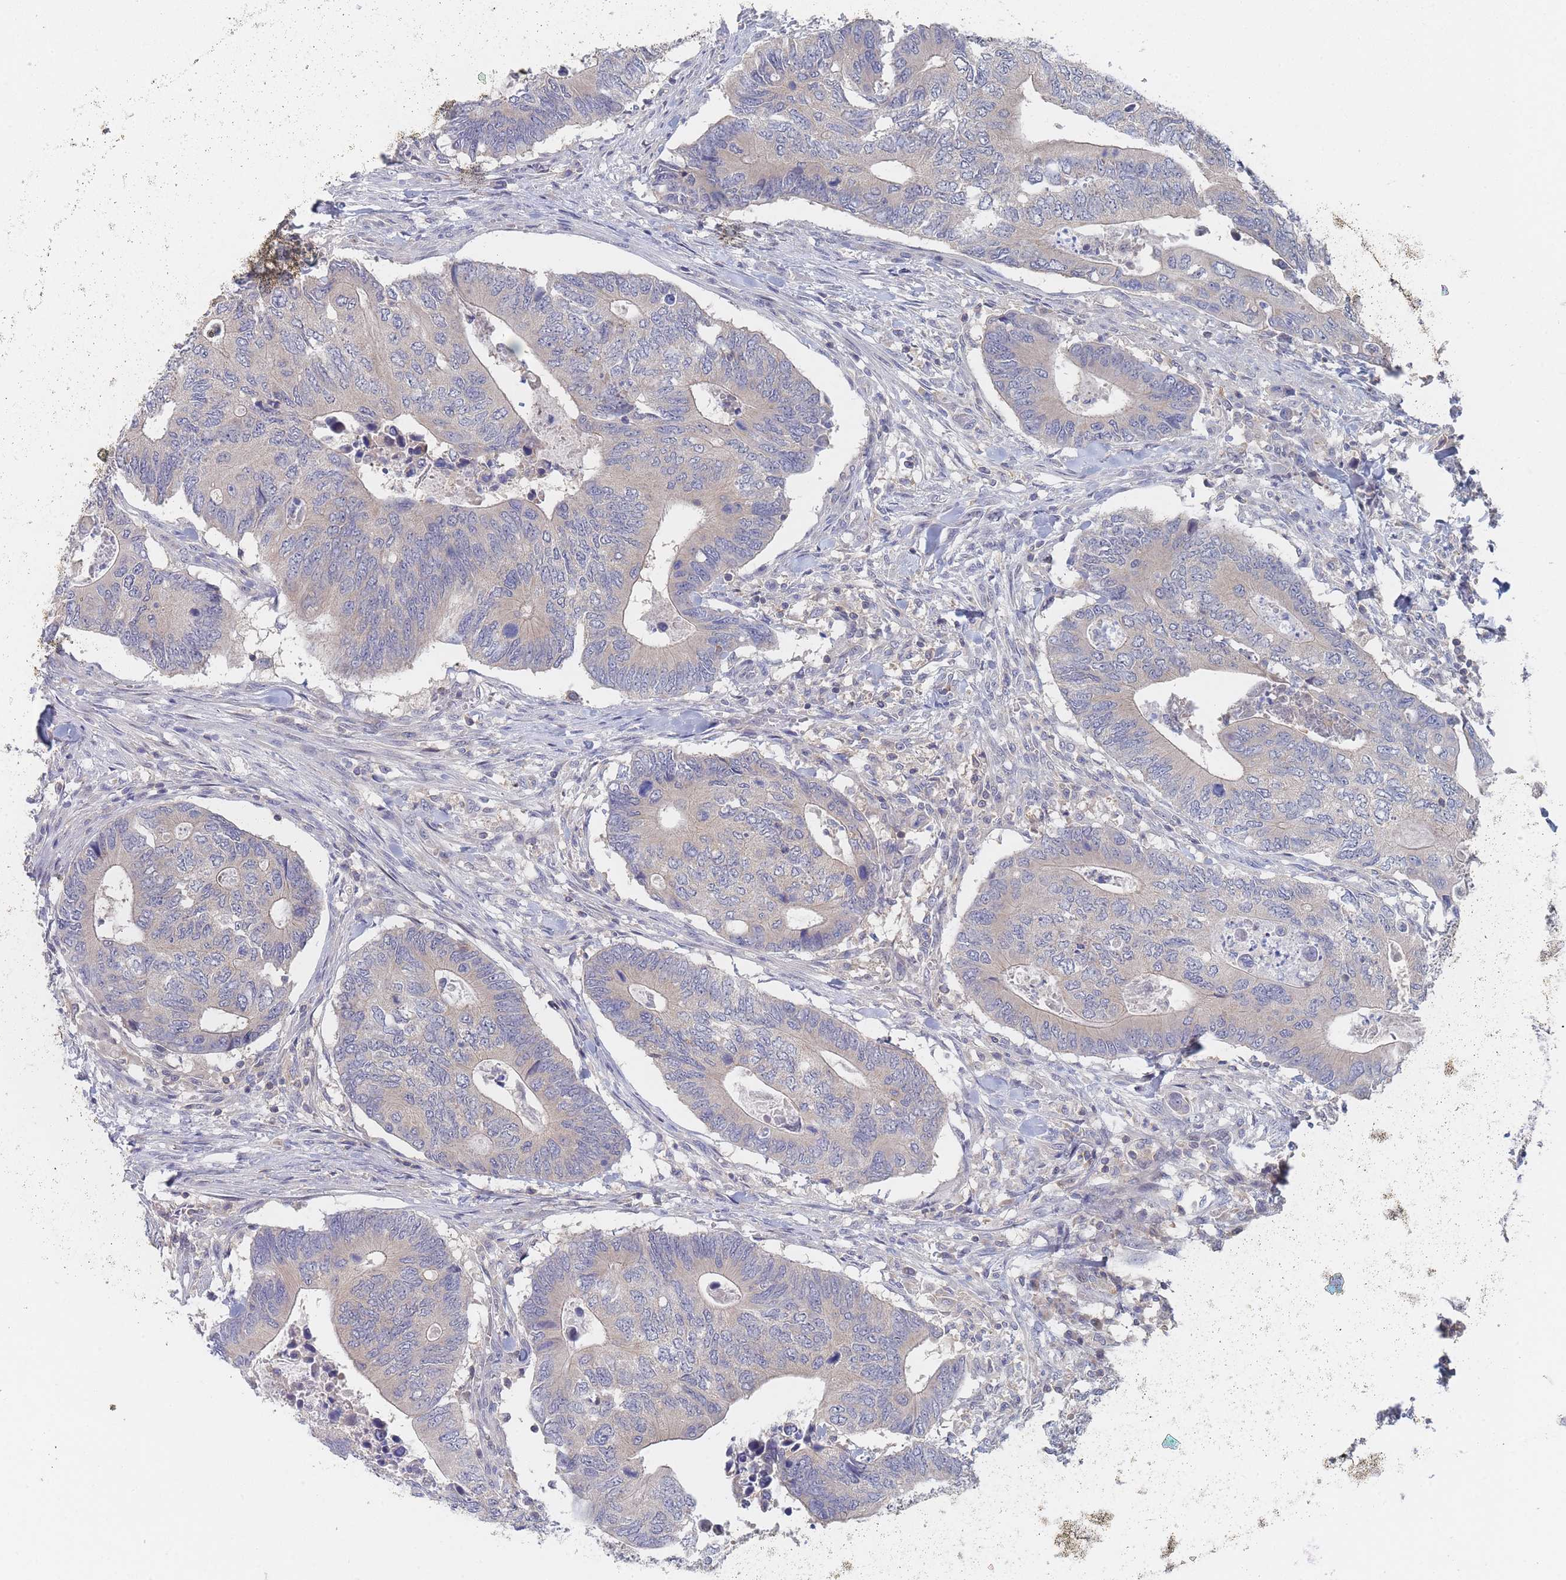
{"staining": {"intensity": "weak", "quantity": "25%-75%", "location": "cytoplasmic/membranous"}, "tissue": "colorectal cancer", "cell_type": "Tumor cells", "image_type": "cancer", "snomed": [{"axis": "morphology", "description": "Adenocarcinoma, NOS"}, {"axis": "topography", "description": "Colon"}], "caption": "Adenocarcinoma (colorectal) was stained to show a protein in brown. There is low levels of weak cytoplasmic/membranous positivity in approximately 25%-75% of tumor cells.", "gene": "PPP6C", "patient": {"sex": "male", "age": 87}}